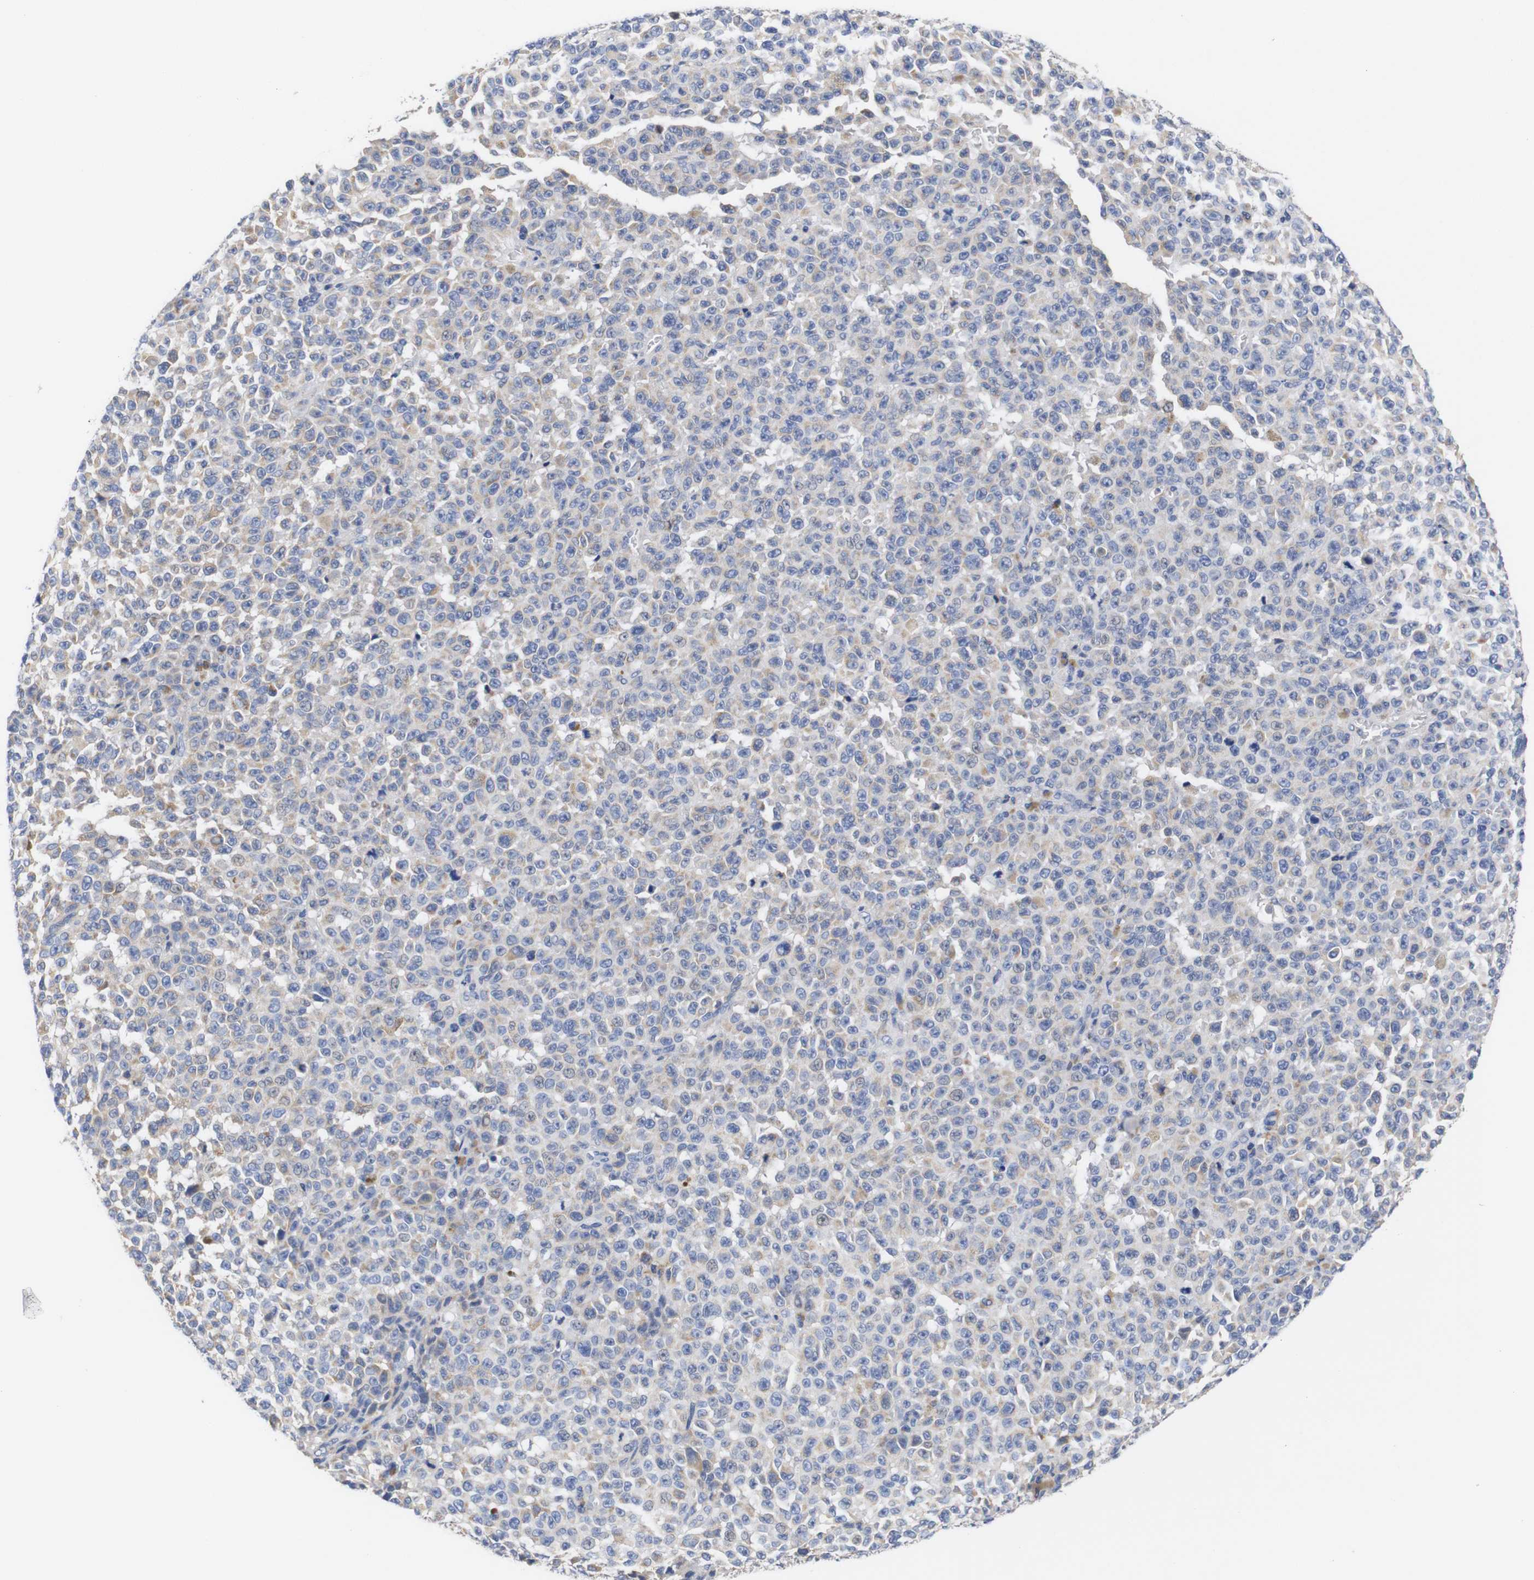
{"staining": {"intensity": "weak", "quantity": "<25%", "location": "cytoplasmic/membranous"}, "tissue": "melanoma", "cell_type": "Tumor cells", "image_type": "cancer", "snomed": [{"axis": "morphology", "description": "Malignant melanoma, NOS"}, {"axis": "topography", "description": "Skin"}], "caption": "Immunohistochemistry of melanoma reveals no positivity in tumor cells.", "gene": "OPN3", "patient": {"sex": "female", "age": 82}}